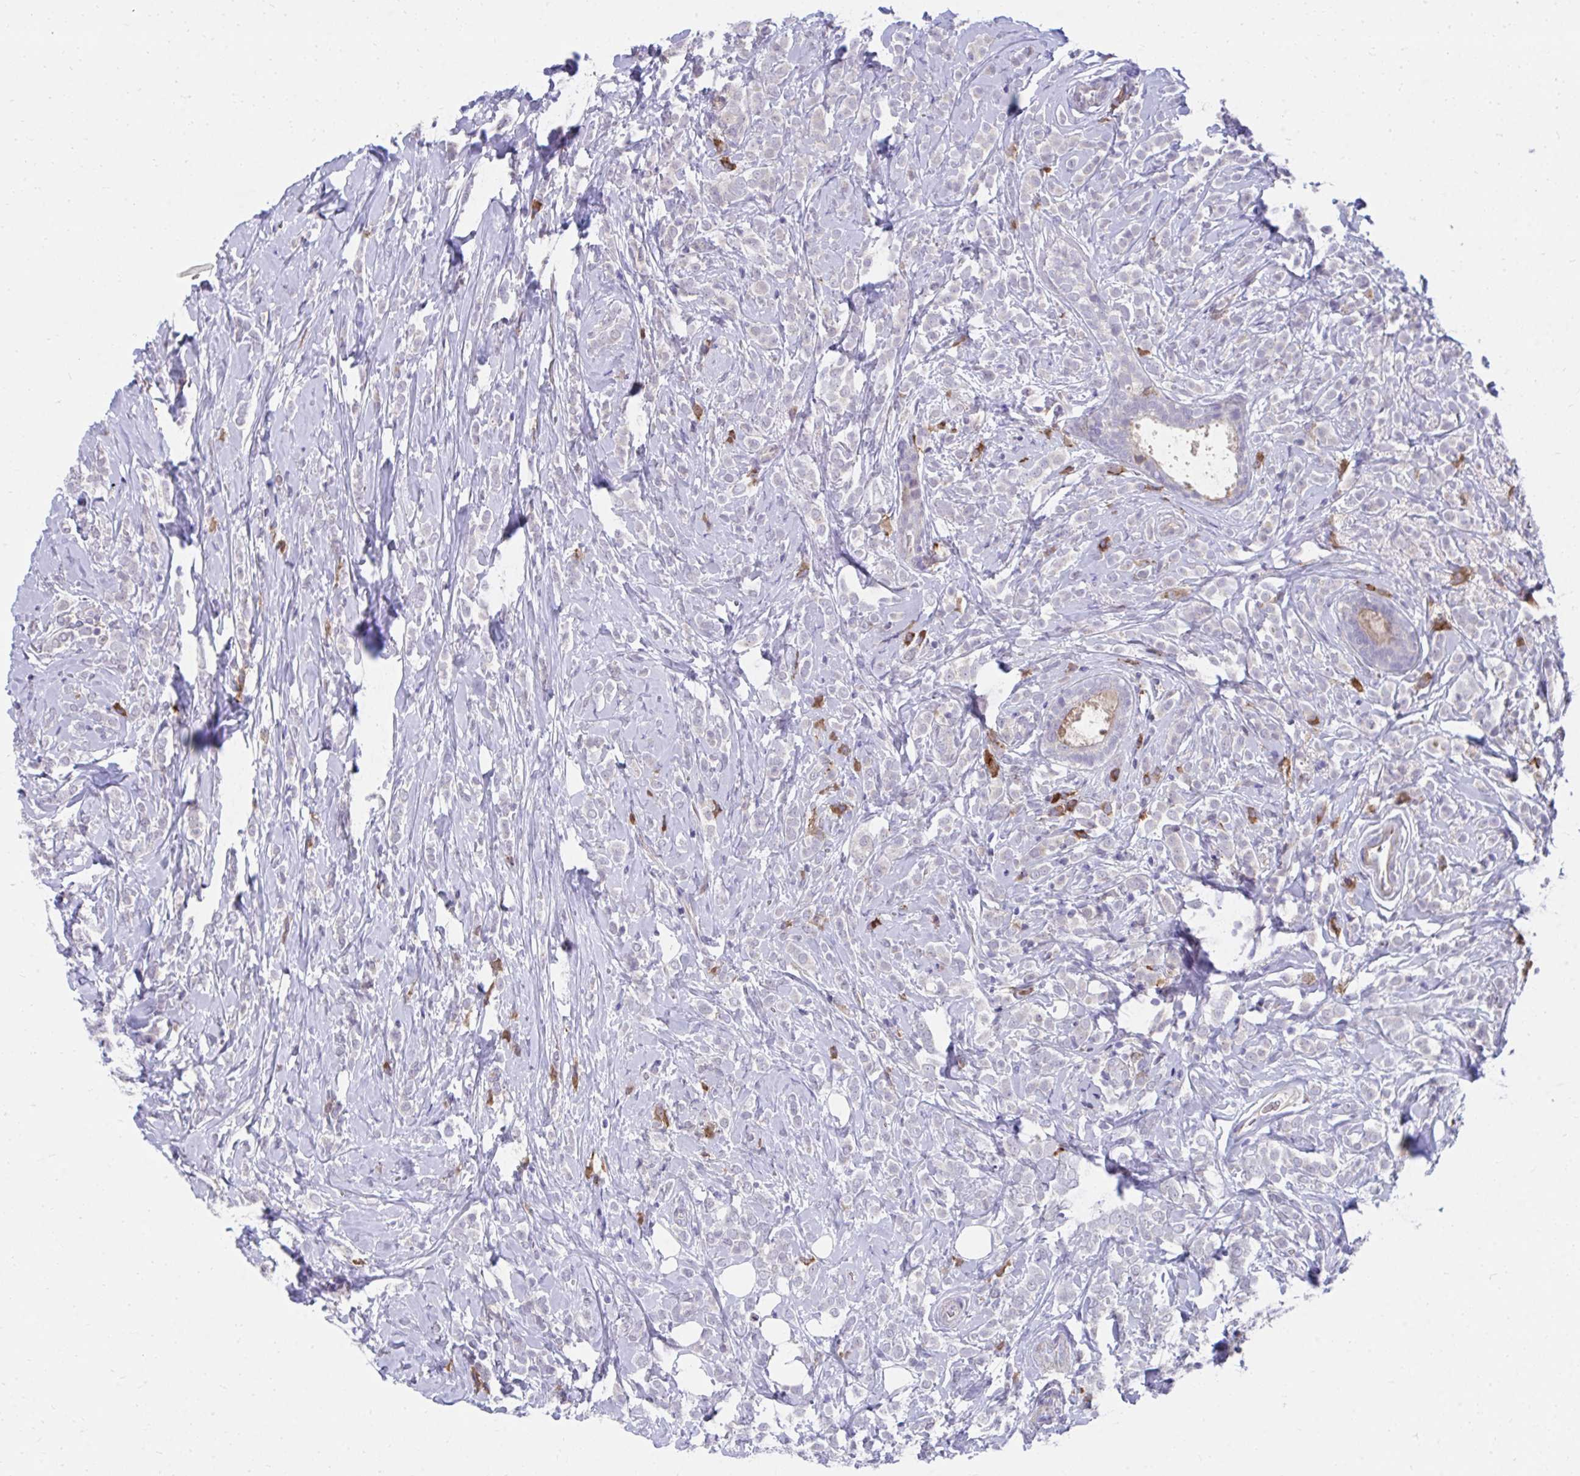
{"staining": {"intensity": "negative", "quantity": "none", "location": "none"}, "tissue": "breast cancer", "cell_type": "Tumor cells", "image_type": "cancer", "snomed": [{"axis": "morphology", "description": "Lobular carcinoma"}, {"axis": "topography", "description": "Breast"}], "caption": "An IHC photomicrograph of breast cancer (lobular carcinoma) is shown. There is no staining in tumor cells of breast cancer (lobular carcinoma).", "gene": "SLAMF7", "patient": {"sex": "female", "age": 49}}